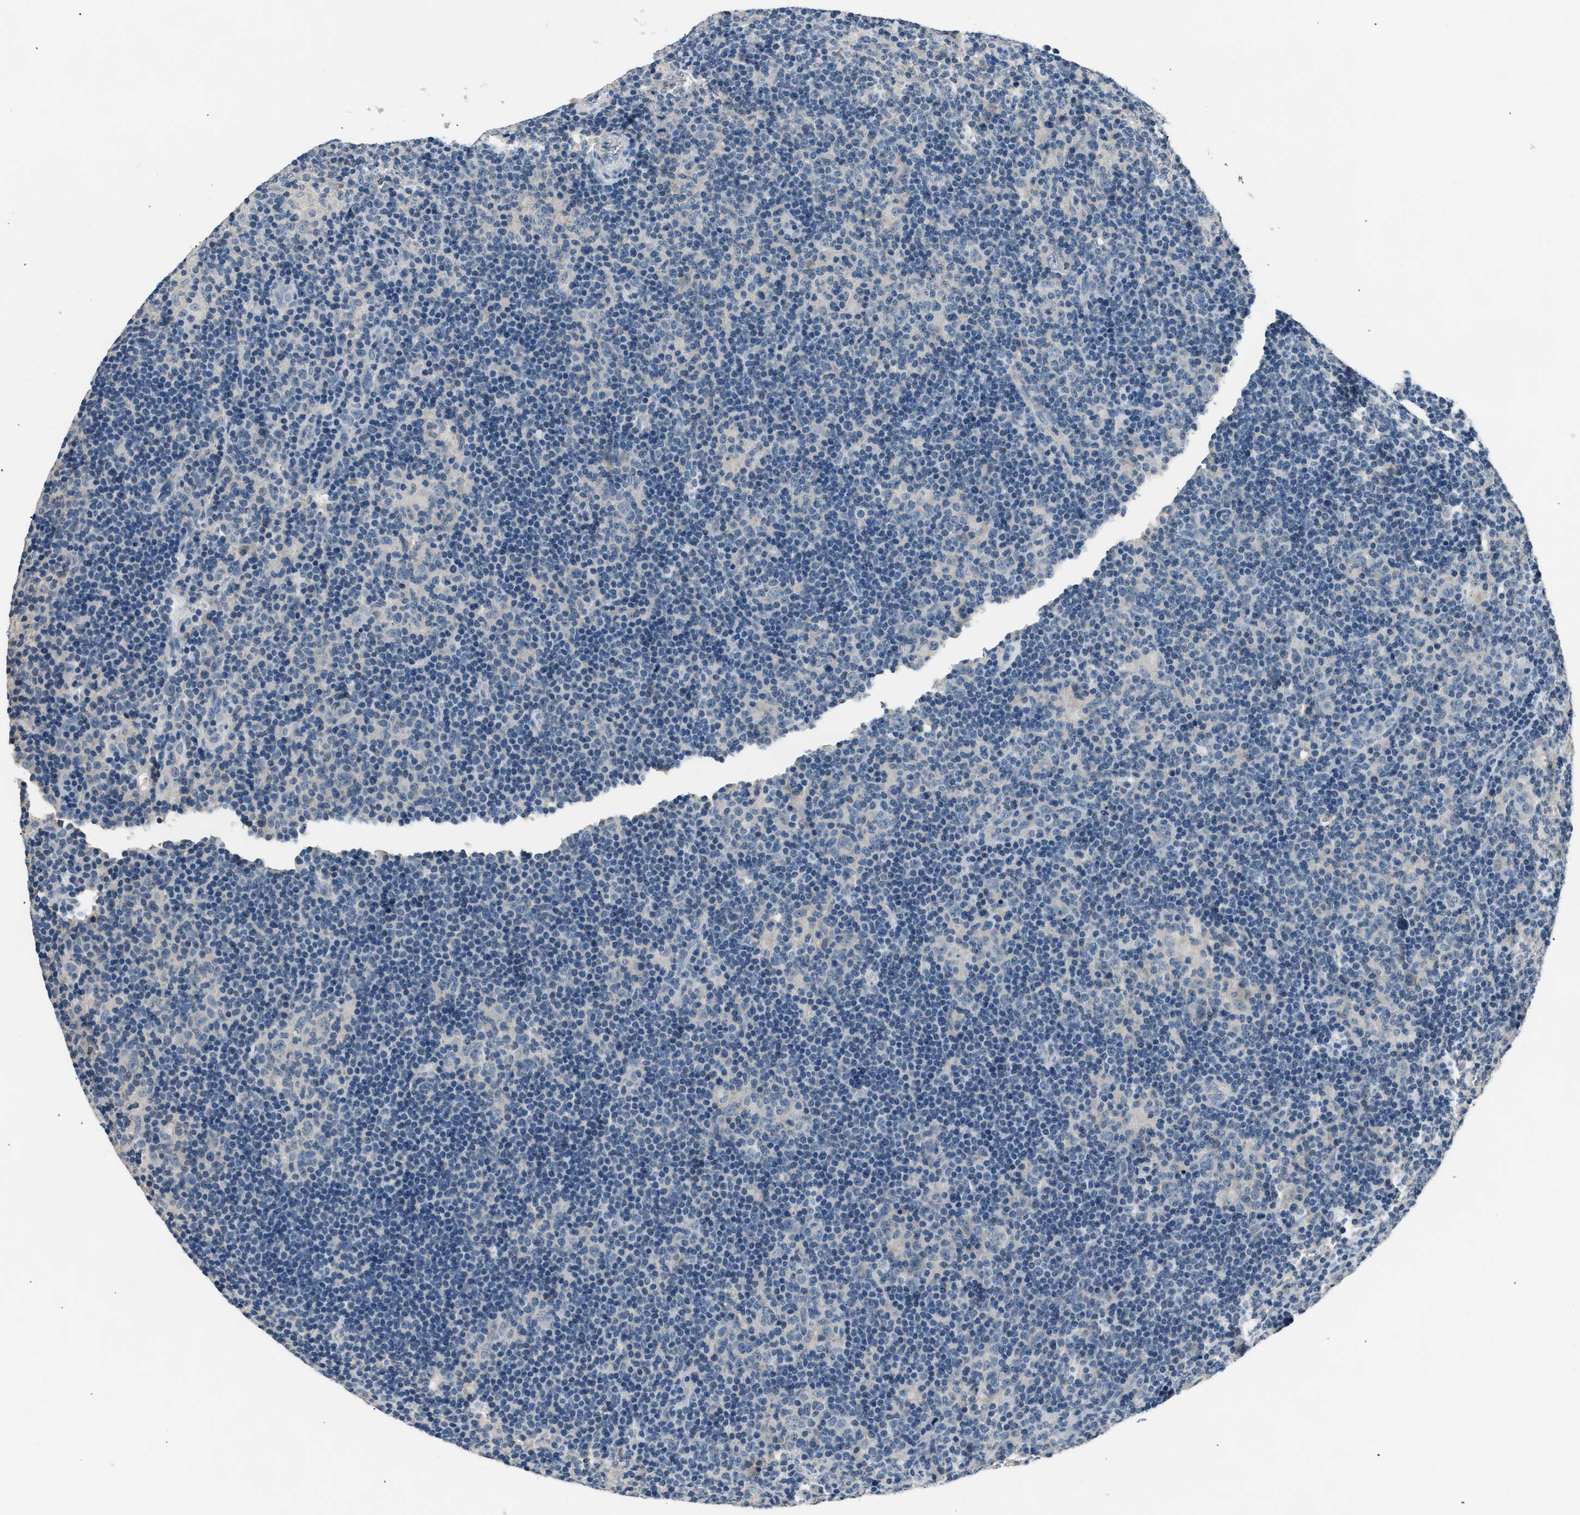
{"staining": {"intensity": "negative", "quantity": "none", "location": "none"}, "tissue": "lymphoma", "cell_type": "Tumor cells", "image_type": "cancer", "snomed": [{"axis": "morphology", "description": "Hodgkin's disease, NOS"}, {"axis": "topography", "description": "Lymph node"}], "caption": "This is an immunohistochemistry histopathology image of human Hodgkin's disease. There is no expression in tumor cells.", "gene": "INHA", "patient": {"sex": "female", "age": 57}}